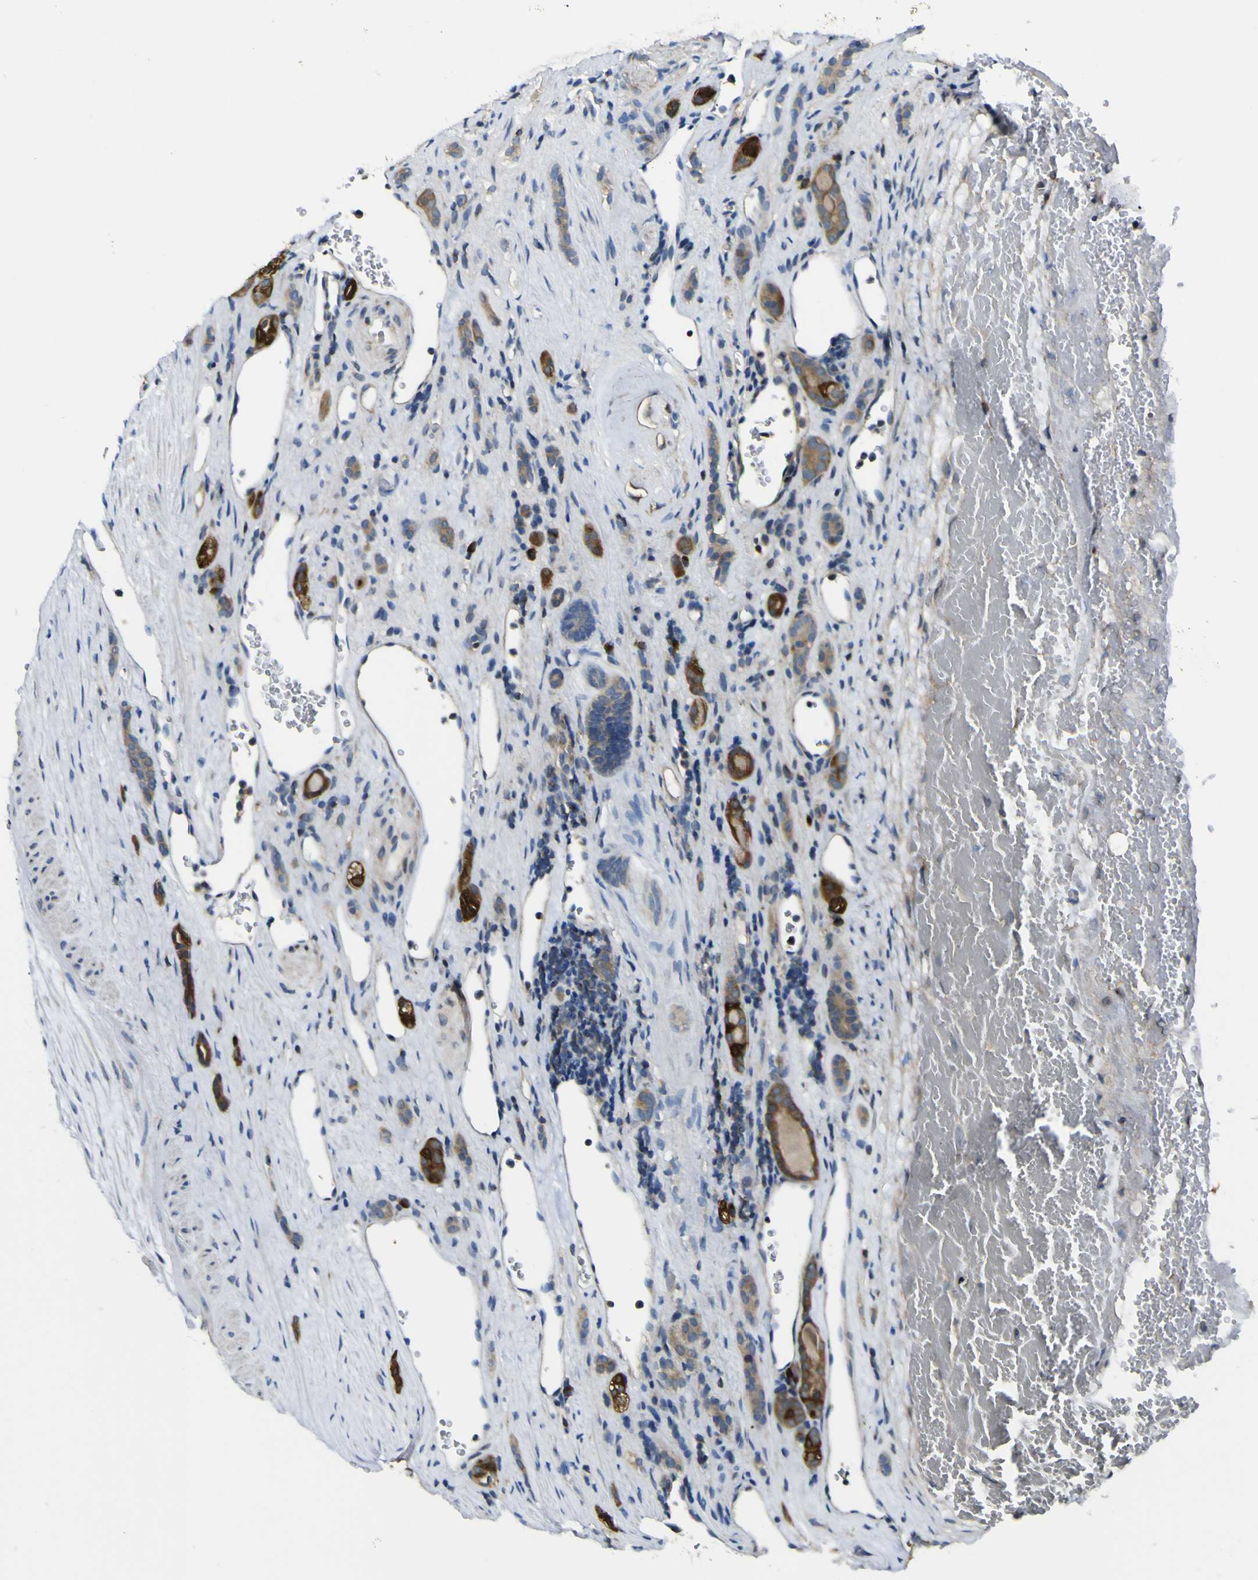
{"staining": {"intensity": "strong", "quantity": "<25%", "location": "cytoplasmic/membranous"}, "tissue": "renal cancer", "cell_type": "Tumor cells", "image_type": "cancer", "snomed": [{"axis": "morphology", "description": "Adenocarcinoma, NOS"}, {"axis": "topography", "description": "Kidney"}], "caption": "The micrograph demonstrates immunohistochemical staining of renal adenocarcinoma. There is strong cytoplasmic/membranous positivity is identified in about <25% of tumor cells. (IHC, brightfield microscopy, high magnification).", "gene": "EML2", "patient": {"sex": "female", "age": 69}}